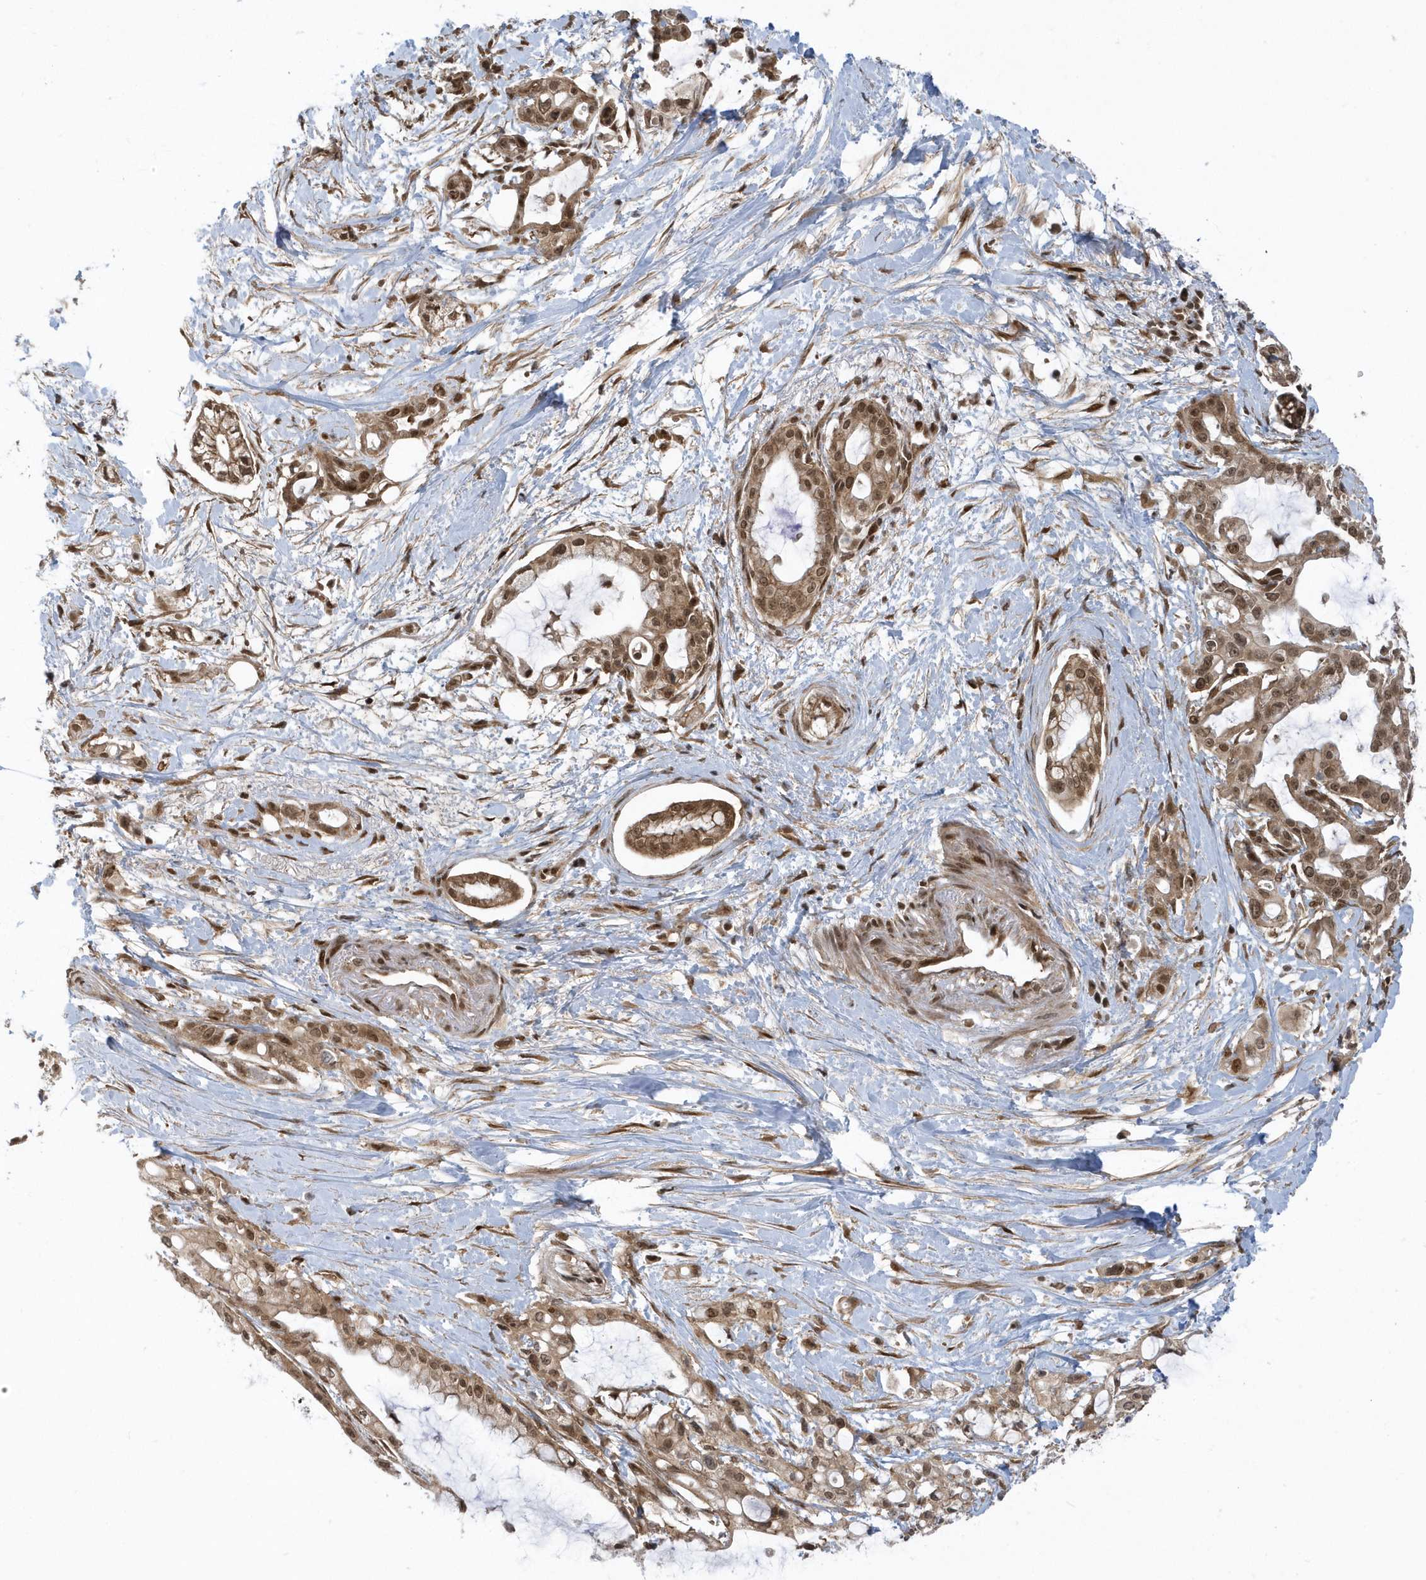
{"staining": {"intensity": "moderate", "quantity": ">75%", "location": "cytoplasmic/membranous,nuclear"}, "tissue": "pancreatic cancer", "cell_type": "Tumor cells", "image_type": "cancer", "snomed": [{"axis": "morphology", "description": "Adenocarcinoma, NOS"}, {"axis": "topography", "description": "Pancreas"}], "caption": "High-magnification brightfield microscopy of adenocarcinoma (pancreatic) stained with DAB (3,3'-diaminobenzidine) (brown) and counterstained with hematoxylin (blue). tumor cells exhibit moderate cytoplasmic/membranous and nuclear staining is seen in about>75% of cells. The staining is performed using DAB brown chromogen to label protein expression. The nuclei are counter-stained blue using hematoxylin.", "gene": "USP53", "patient": {"sex": "male", "age": 68}}